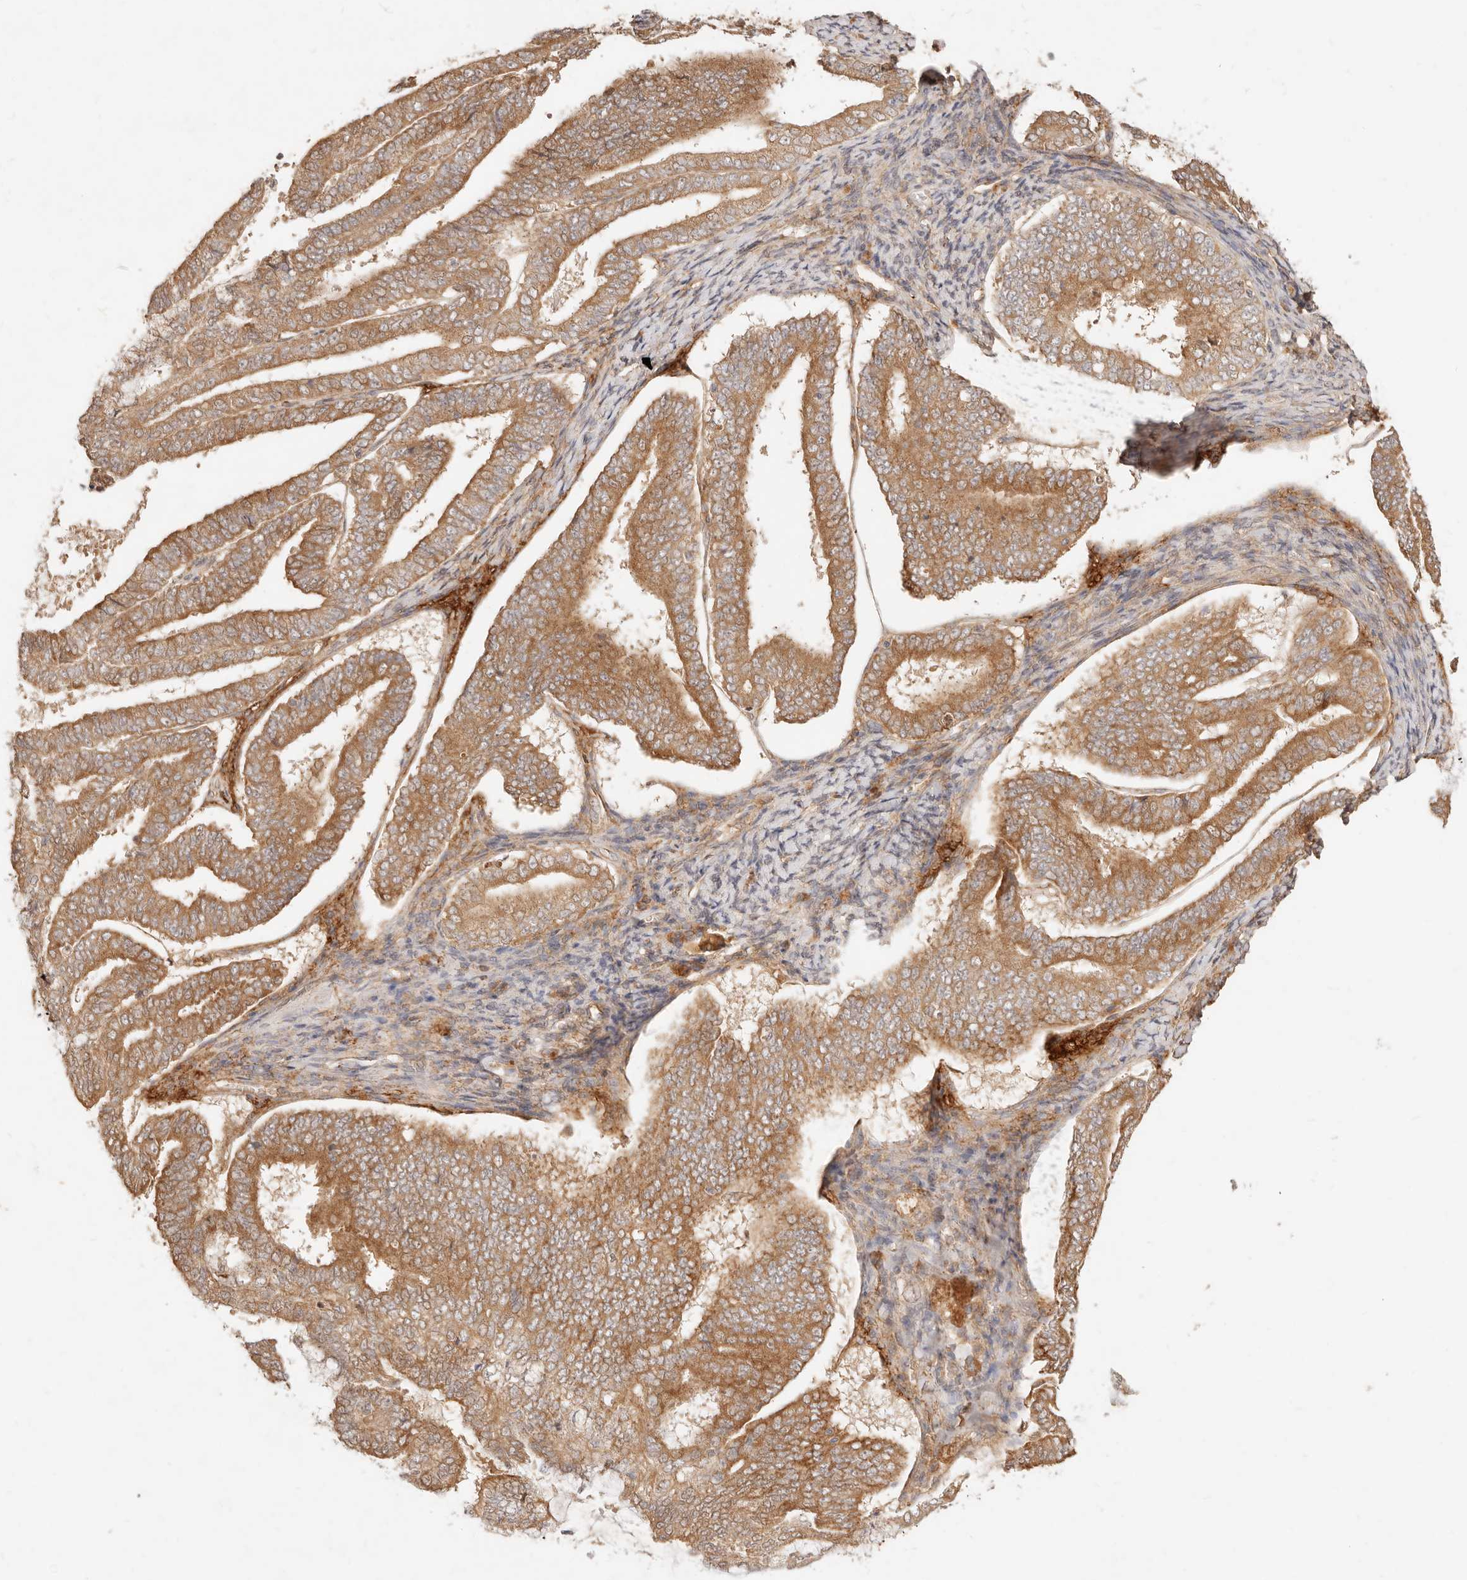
{"staining": {"intensity": "strong", "quantity": ">75%", "location": "cytoplasmic/membranous"}, "tissue": "endometrial cancer", "cell_type": "Tumor cells", "image_type": "cancer", "snomed": [{"axis": "morphology", "description": "Adenocarcinoma, NOS"}, {"axis": "topography", "description": "Endometrium"}], "caption": "Endometrial cancer tissue shows strong cytoplasmic/membranous positivity in approximately >75% of tumor cells, visualized by immunohistochemistry.", "gene": "UBXN10", "patient": {"sex": "female", "age": 63}}